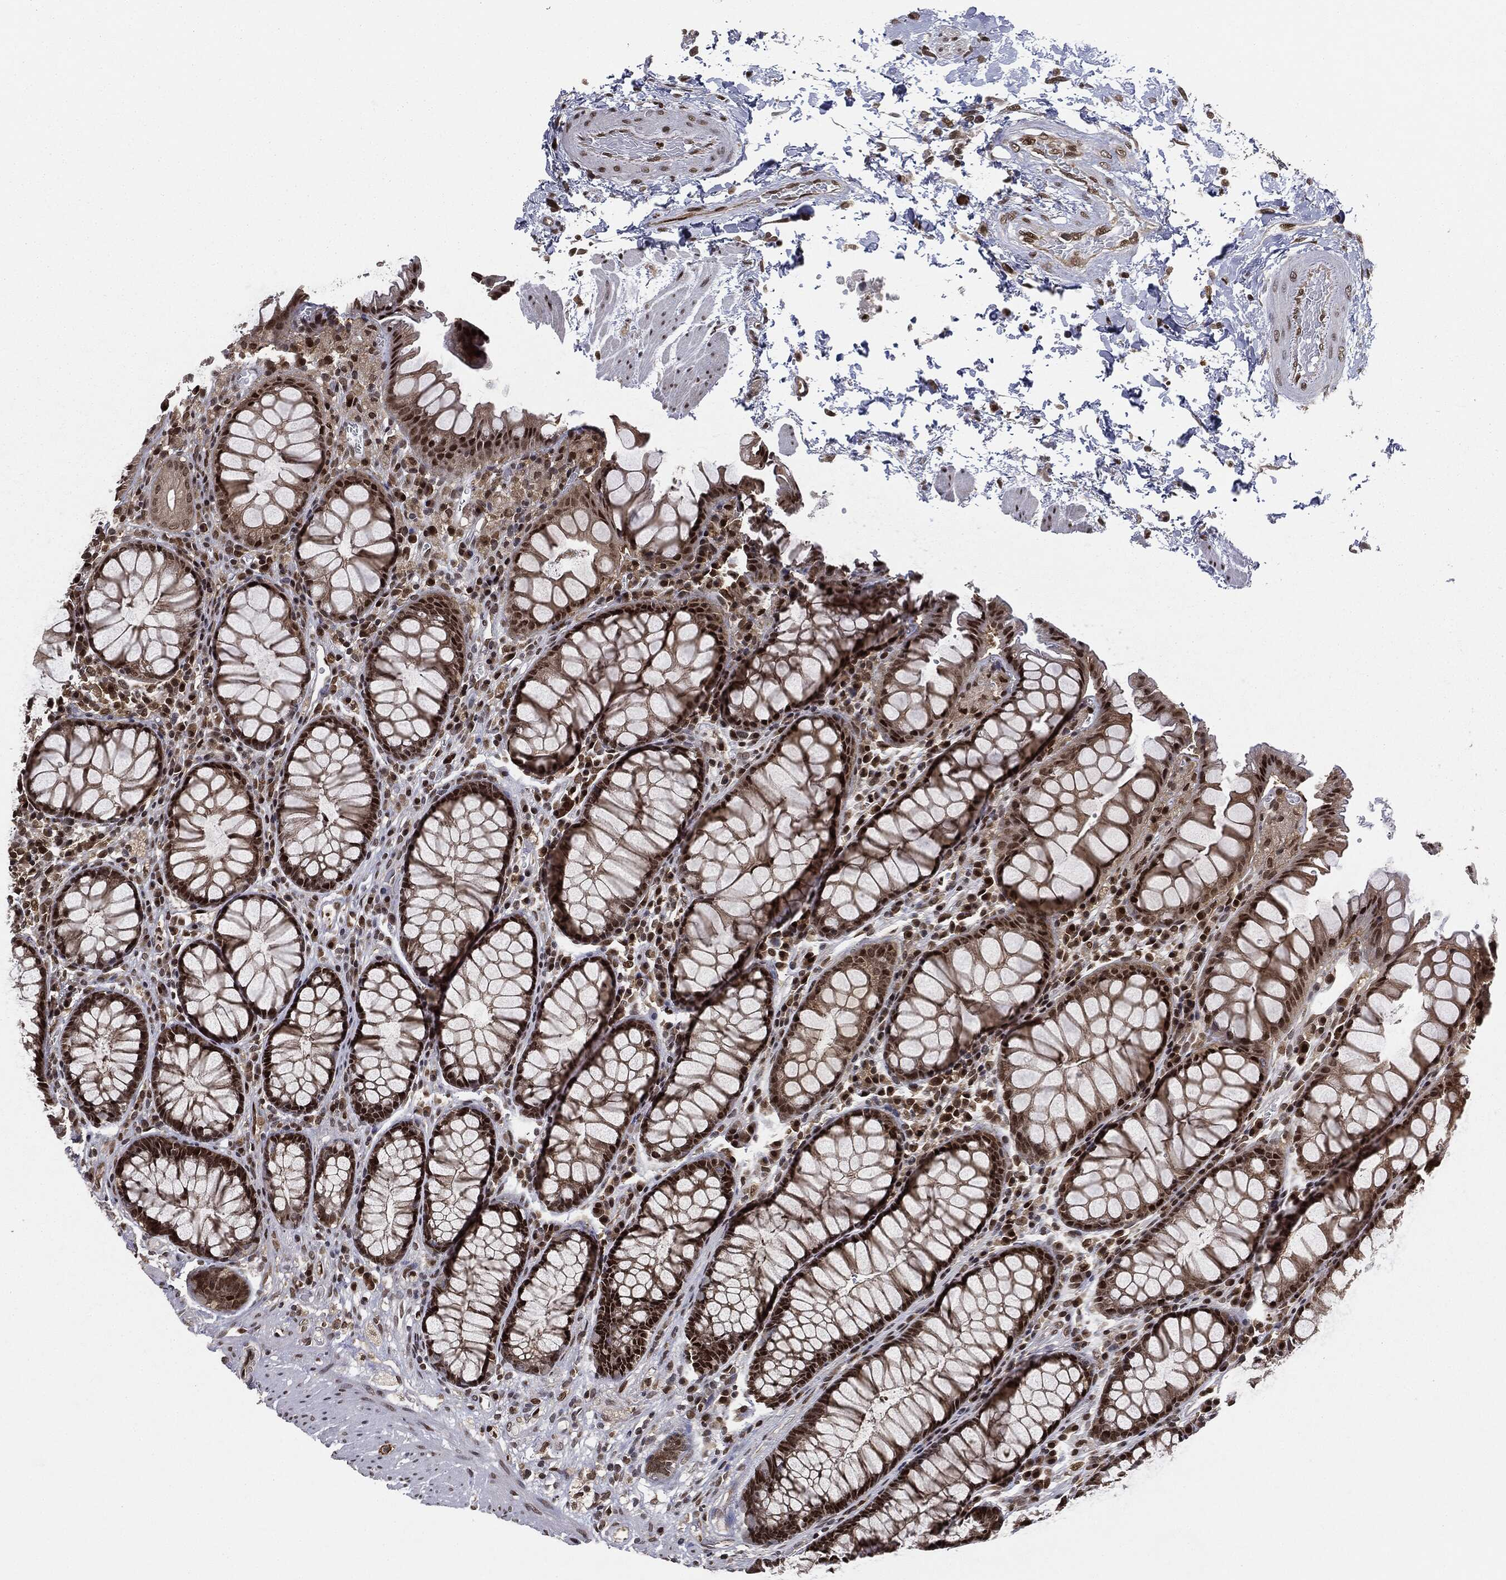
{"staining": {"intensity": "strong", "quantity": "25%-75%", "location": "cytoplasmic/membranous,nuclear"}, "tissue": "rectum", "cell_type": "Glandular cells", "image_type": "normal", "snomed": [{"axis": "morphology", "description": "Normal tissue, NOS"}, {"axis": "topography", "description": "Rectum"}], "caption": "DAB immunohistochemical staining of normal human rectum reveals strong cytoplasmic/membranous,nuclear protein expression in about 25%-75% of glandular cells. (DAB IHC with brightfield microscopy, high magnification).", "gene": "TBC1D22A", "patient": {"sex": "female", "age": 68}}